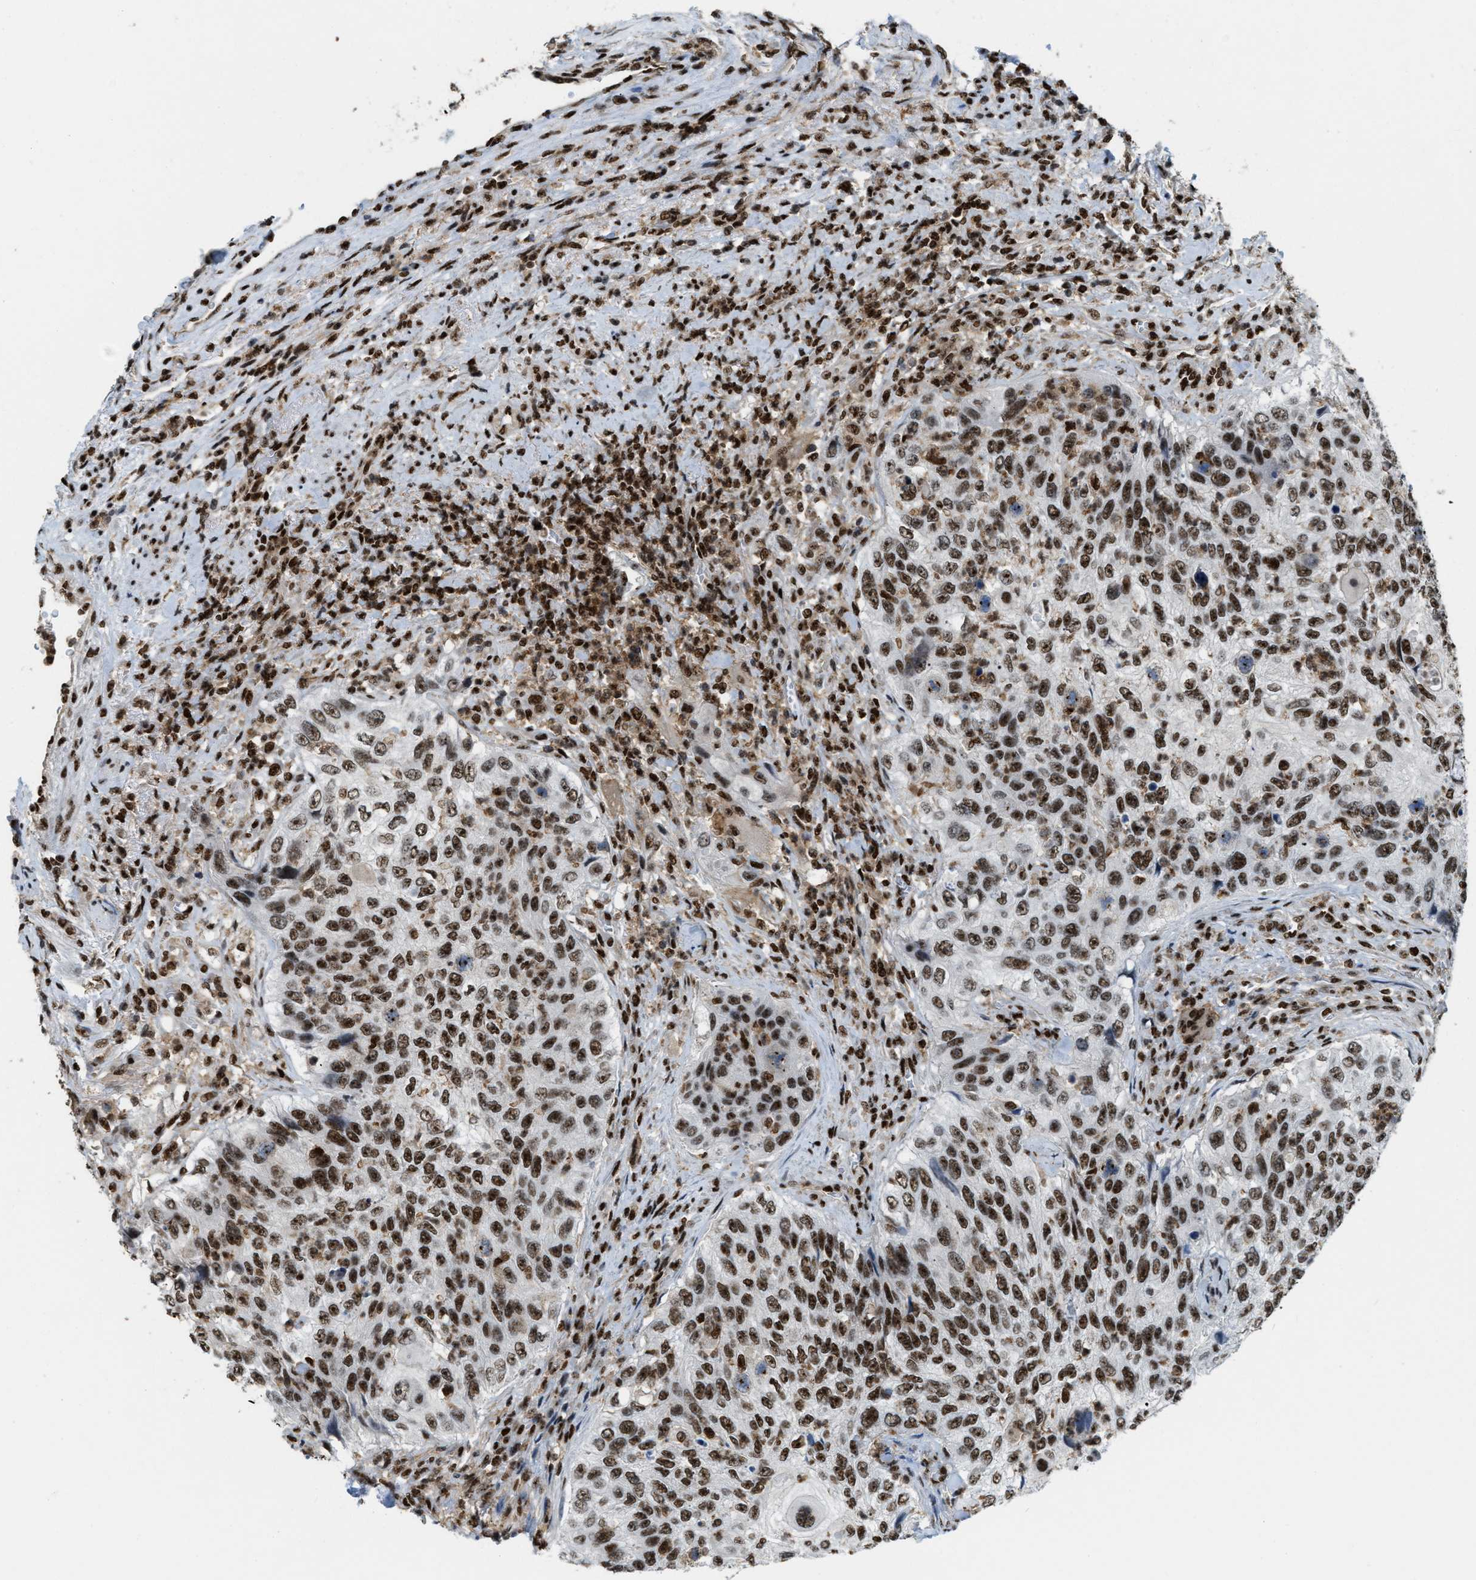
{"staining": {"intensity": "moderate", "quantity": ">75%", "location": "nuclear"}, "tissue": "urothelial cancer", "cell_type": "Tumor cells", "image_type": "cancer", "snomed": [{"axis": "morphology", "description": "Urothelial carcinoma, High grade"}, {"axis": "topography", "description": "Urinary bladder"}], "caption": "Urothelial cancer stained with a protein marker shows moderate staining in tumor cells.", "gene": "NUMA1", "patient": {"sex": "female", "age": 60}}